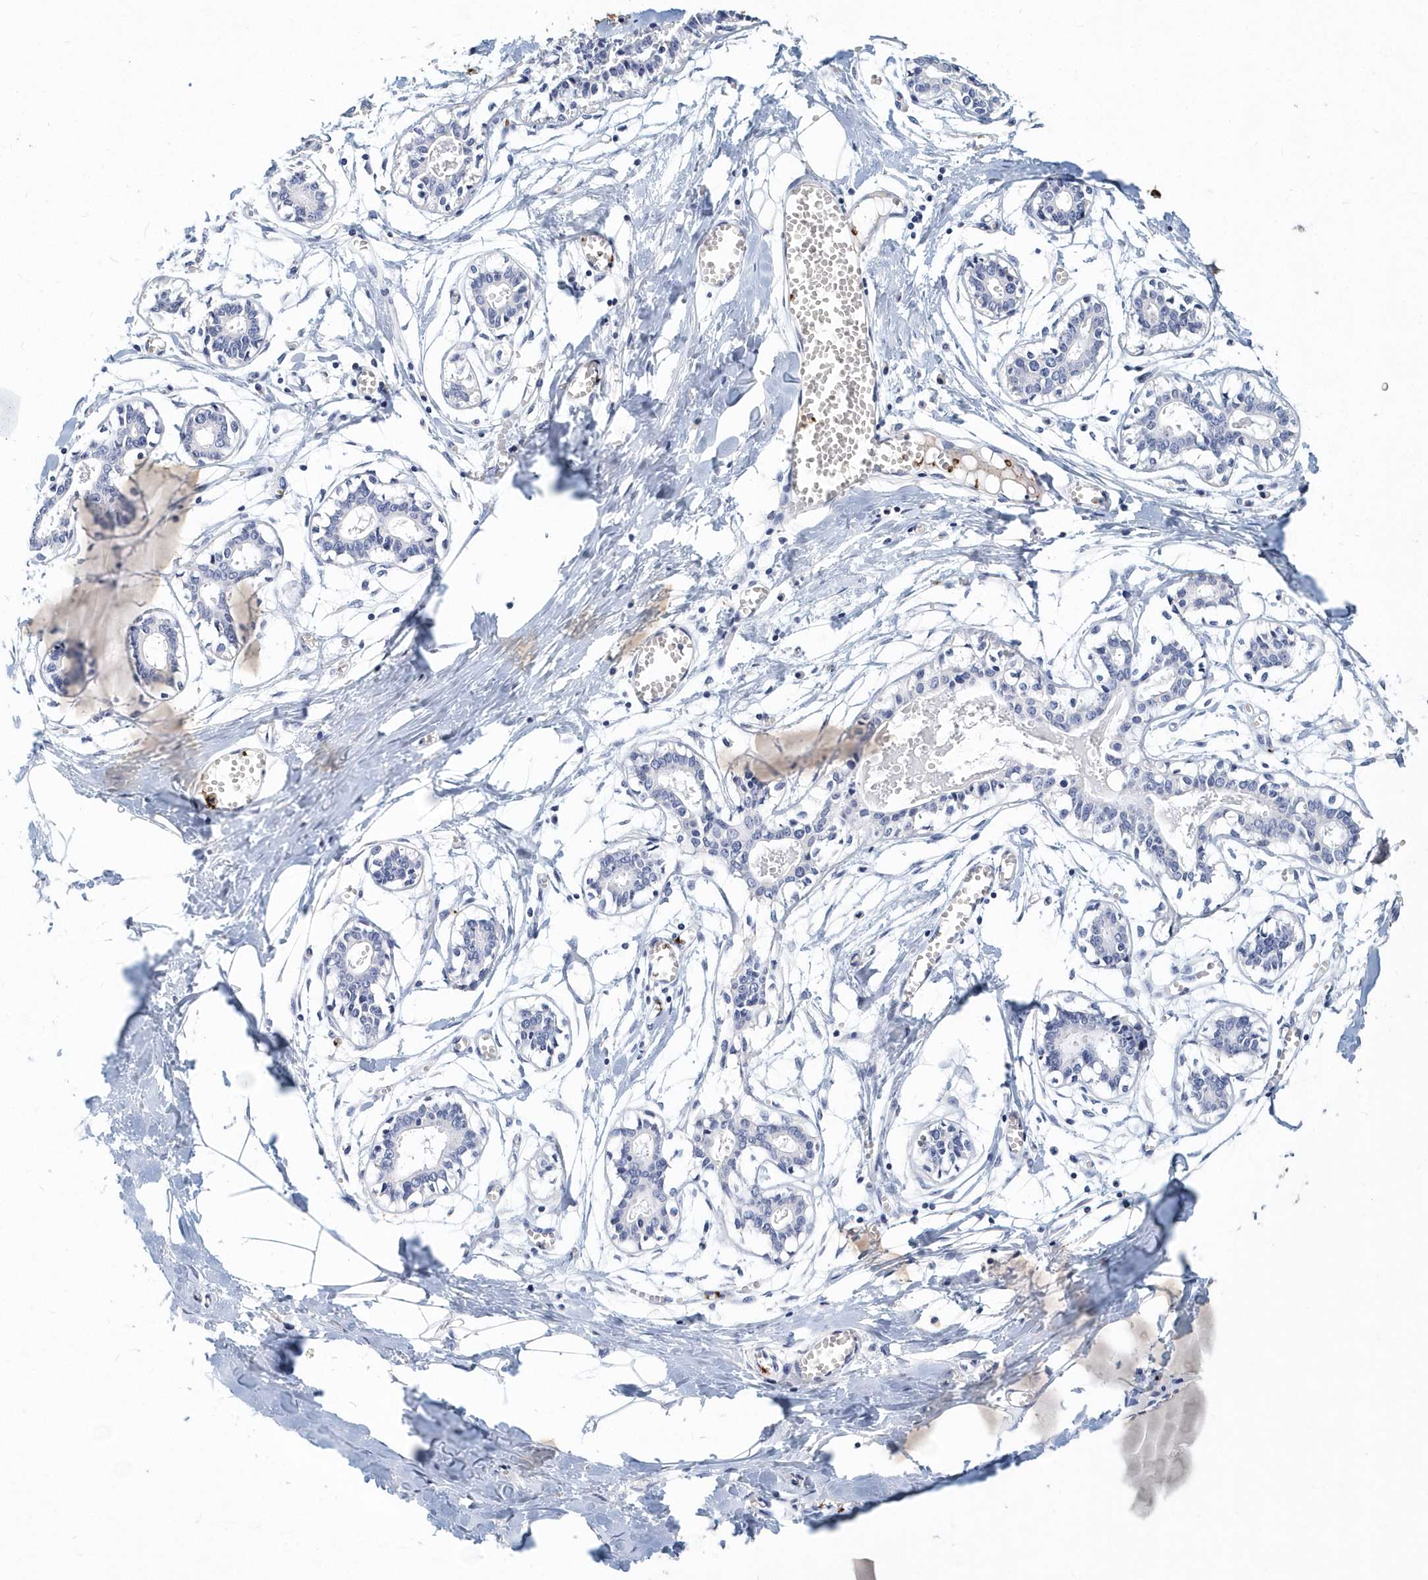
{"staining": {"intensity": "negative", "quantity": "none", "location": "none"}, "tissue": "breast", "cell_type": "Adipocytes", "image_type": "normal", "snomed": [{"axis": "morphology", "description": "Normal tissue, NOS"}, {"axis": "topography", "description": "Breast"}], "caption": "This is a image of immunohistochemistry (IHC) staining of benign breast, which shows no expression in adipocytes. (DAB immunohistochemistry with hematoxylin counter stain).", "gene": "ITGA2B", "patient": {"sex": "female", "age": 27}}